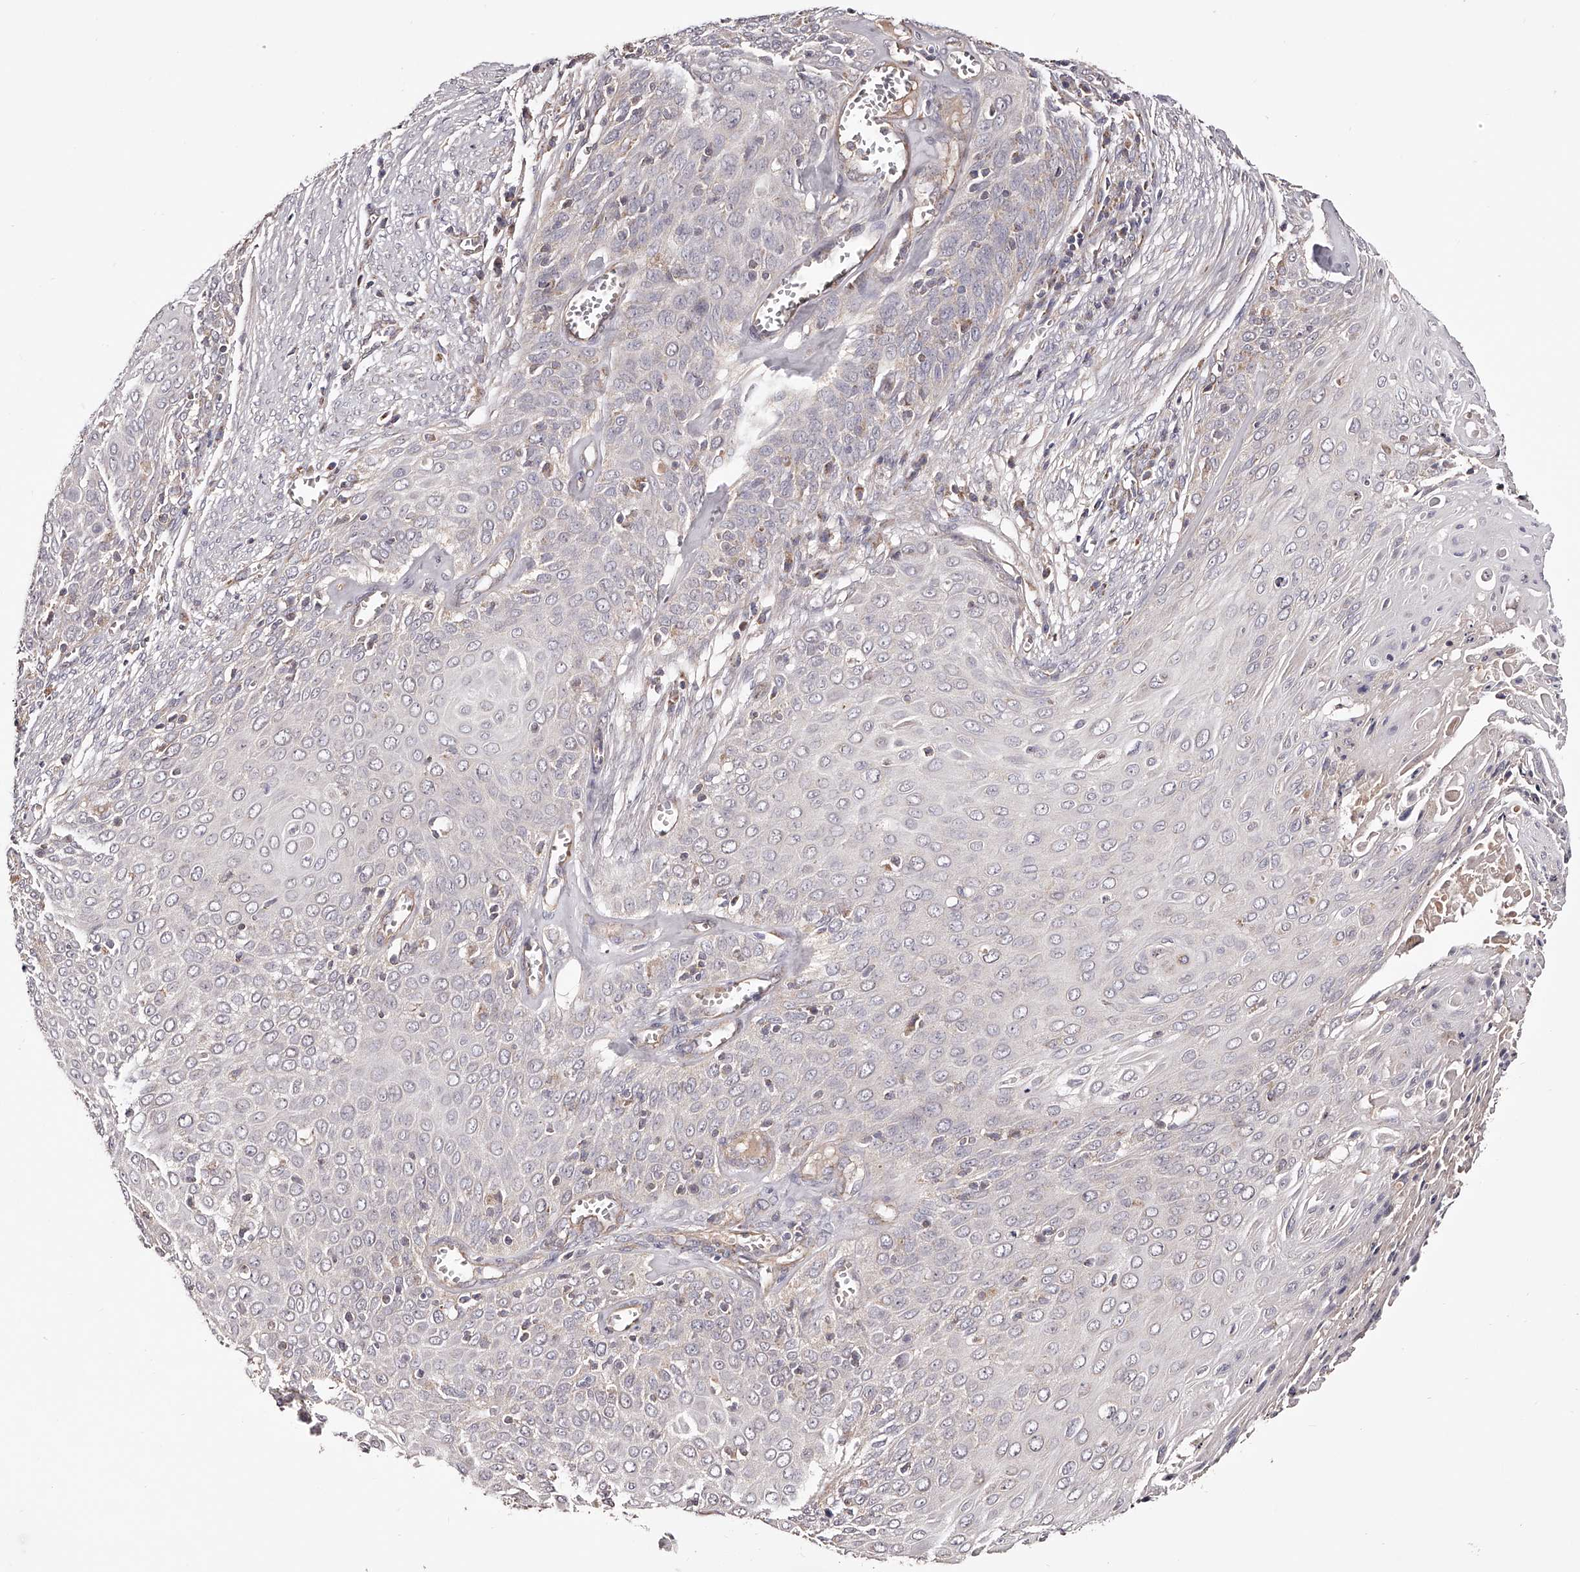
{"staining": {"intensity": "negative", "quantity": "none", "location": "none"}, "tissue": "cervical cancer", "cell_type": "Tumor cells", "image_type": "cancer", "snomed": [{"axis": "morphology", "description": "Squamous cell carcinoma, NOS"}, {"axis": "topography", "description": "Cervix"}], "caption": "IHC of human cervical squamous cell carcinoma reveals no staining in tumor cells. (Stains: DAB immunohistochemistry with hematoxylin counter stain, Microscopy: brightfield microscopy at high magnification).", "gene": "USP21", "patient": {"sex": "female", "age": 39}}